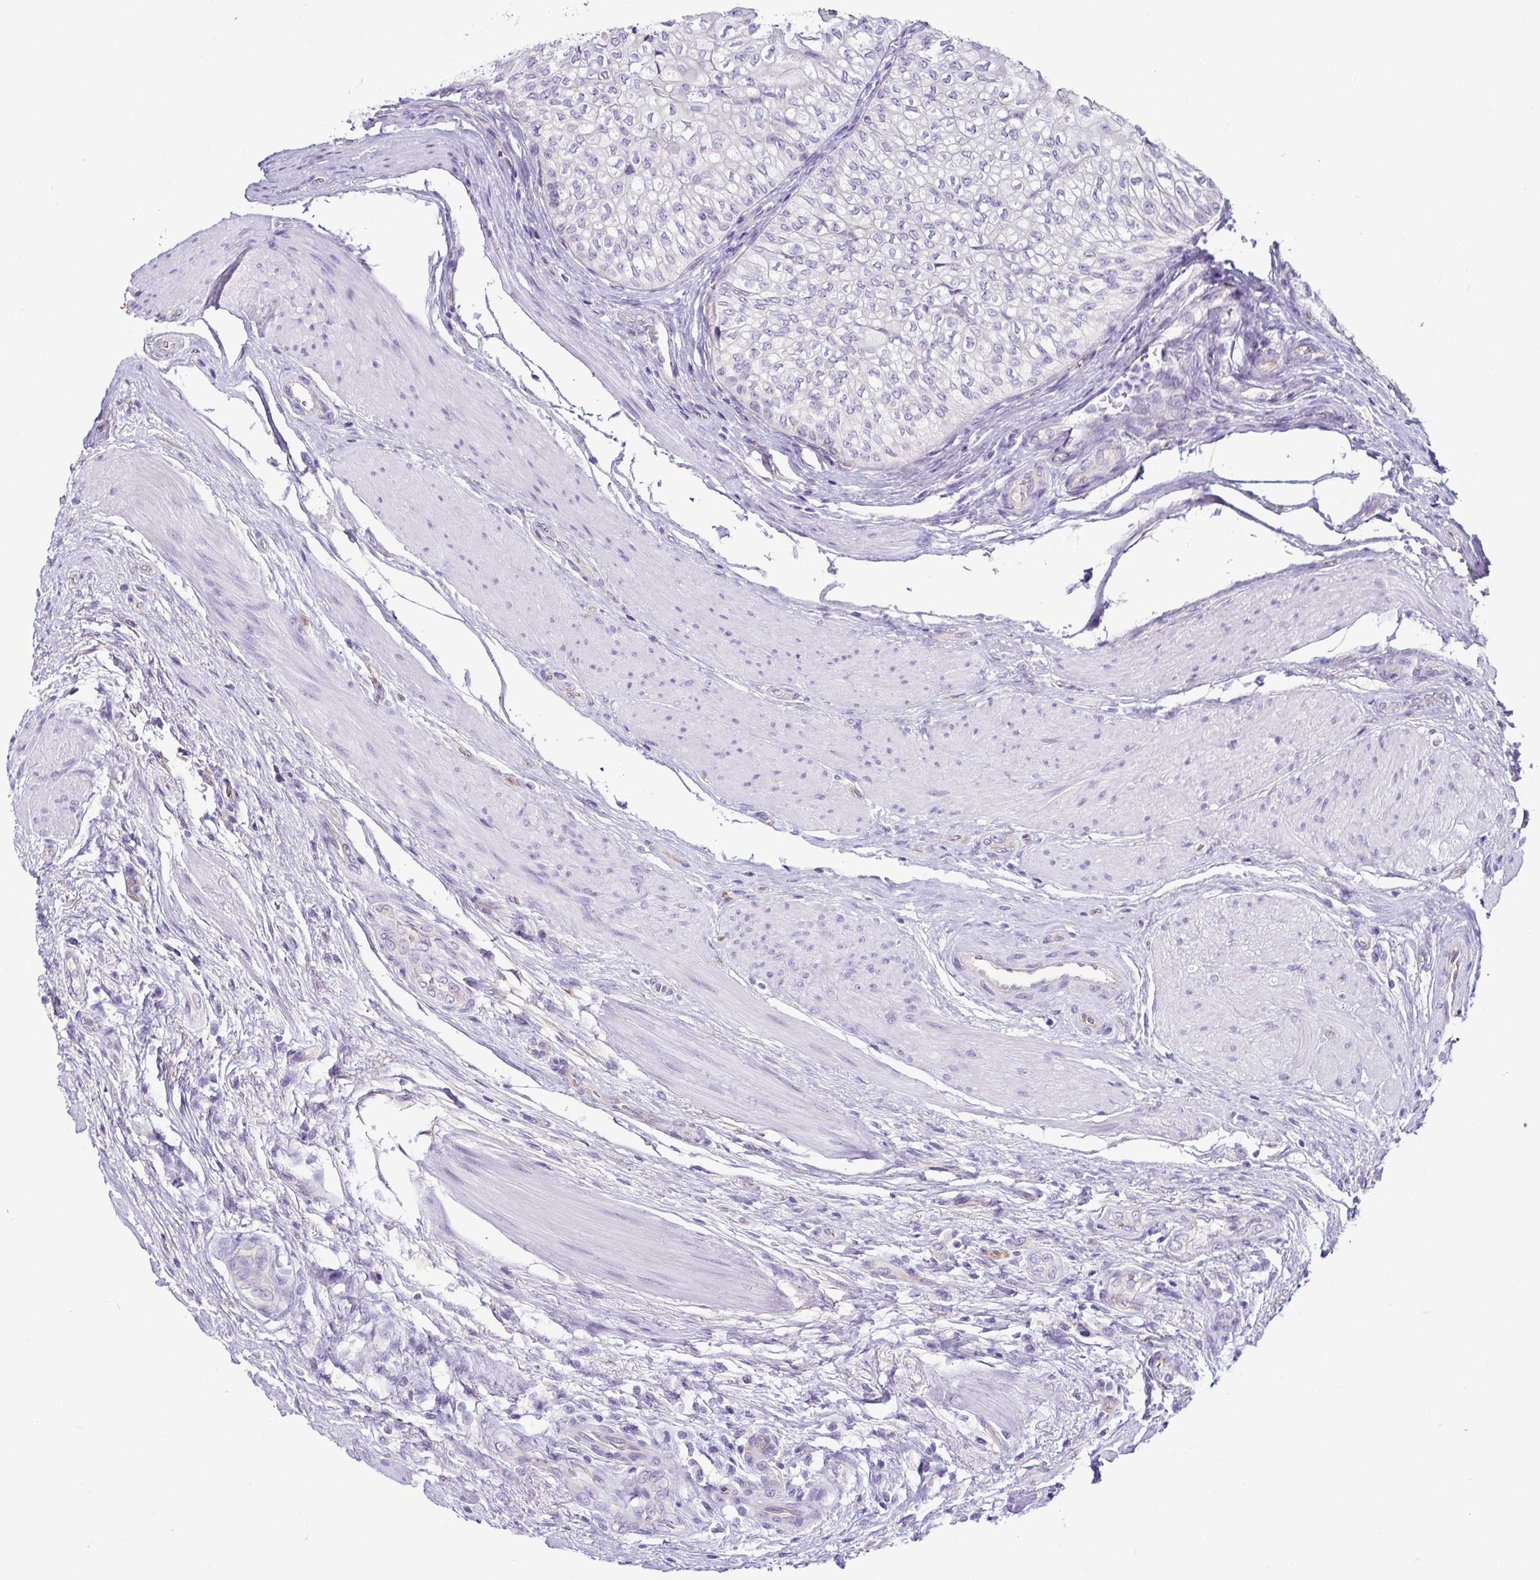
{"staining": {"intensity": "negative", "quantity": "none", "location": "none"}, "tissue": "urothelial cancer", "cell_type": "Tumor cells", "image_type": "cancer", "snomed": [{"axis": "morphology", "description": "Urothelial carcinoma, NOS"}, {"axis": "topography", "description": "Urinary bladder"}], "caption": "High power microscopy histopathology image of an immunohistochemistry image of urothelial cancer, revealing no significant staining in tumor cells.", "gene": "CASP14", "patient": {"sex": "male", "age": 62}}